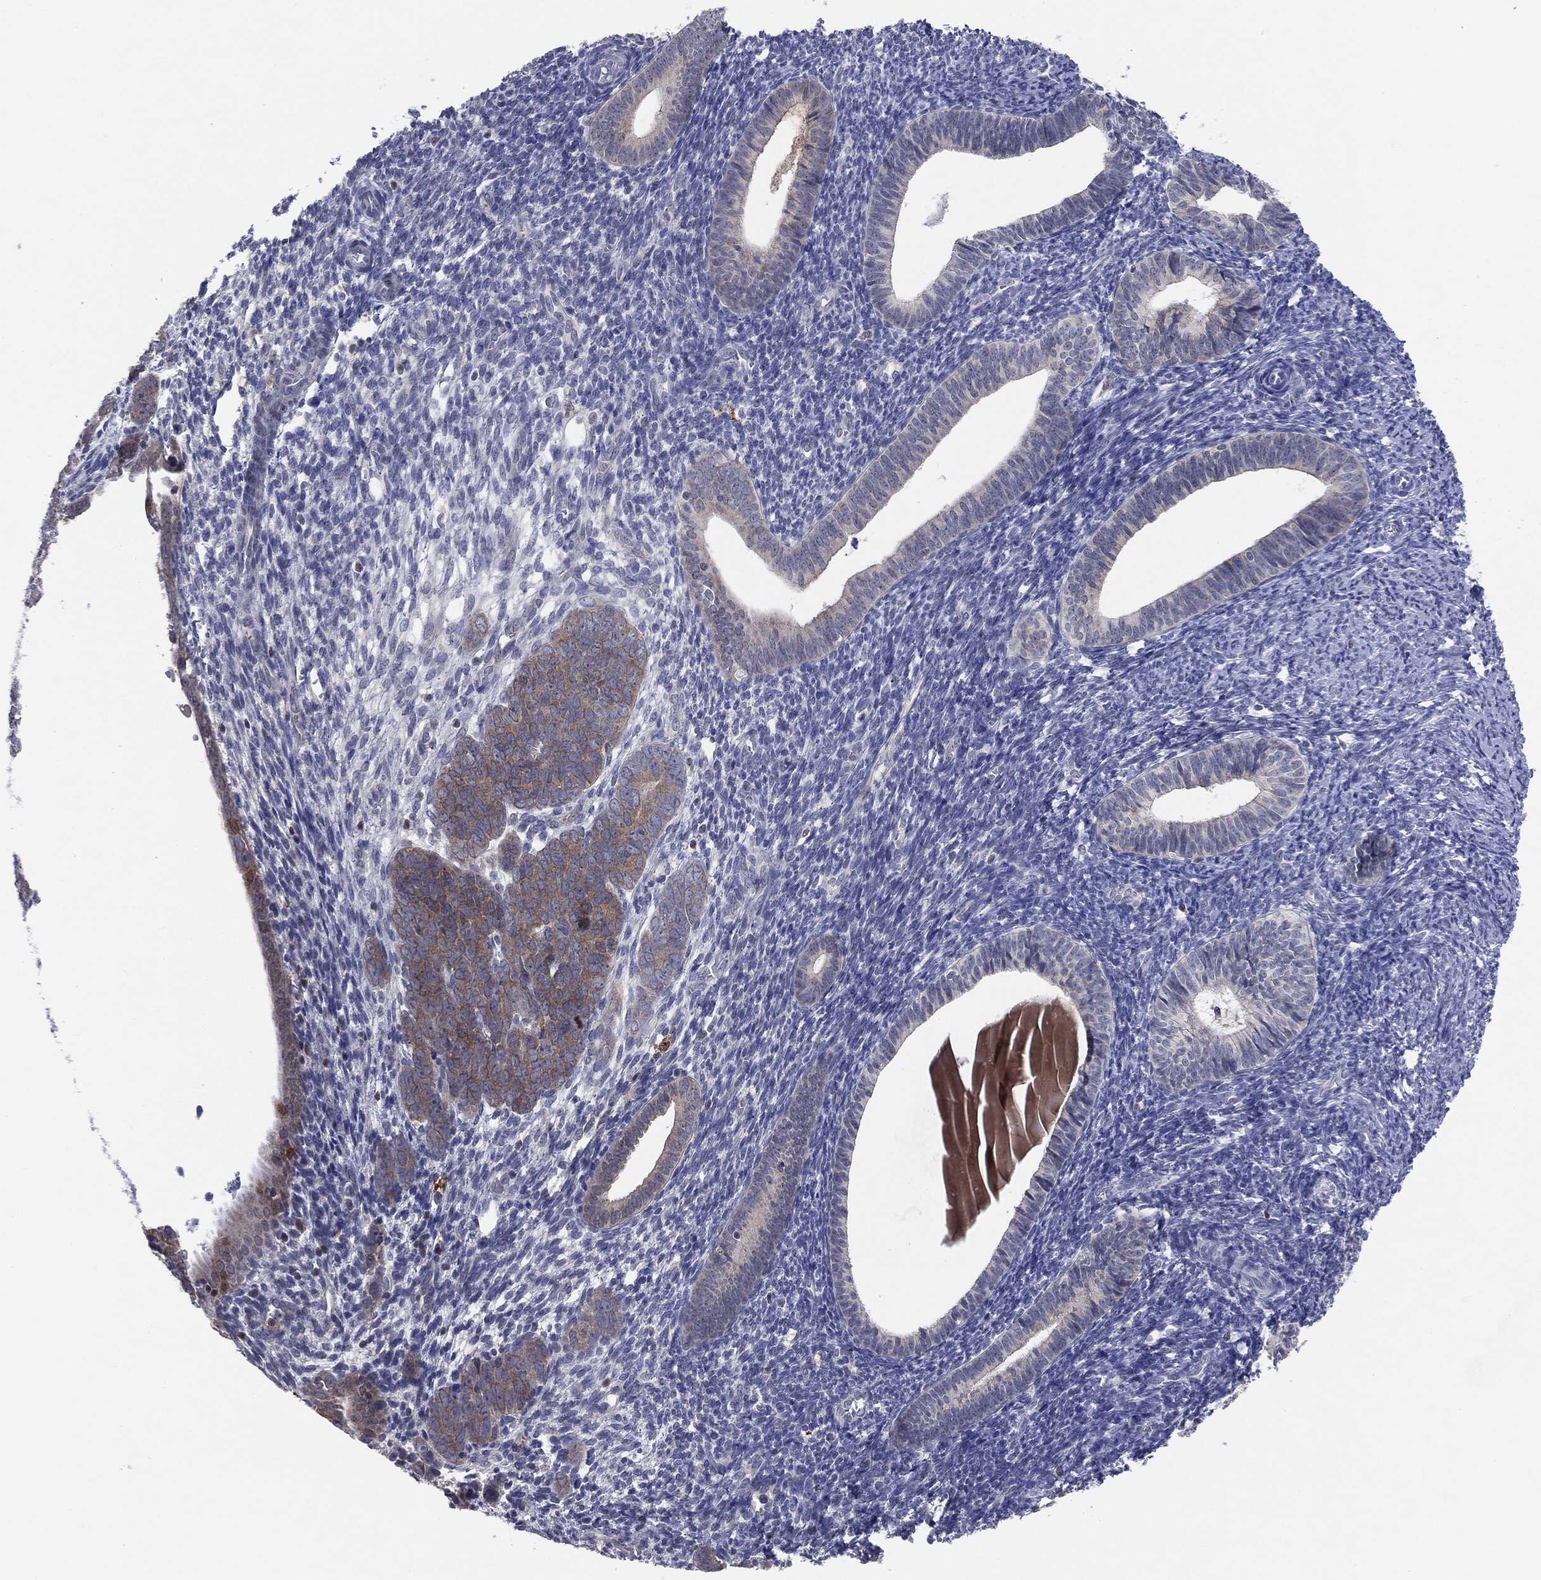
{"staining": {"intensity": "moderate", "quantity": "<25%", "location": "cytoplasmic/membranous"}, "tissue": "endometrial cancer", "cell_type": "Tumor cells", "image_type": "cancer", "snomed": [{"axis": "morphology", "description": "Adenocarcinoma, NOS"}, {"axis": "topography", "description": "Endometrium"}], "caption": "Endometrial cancer tissue demonstrates moderate cytoplasmic/membranous staining in about <25% of tumor cells, visualized by immunohistochemistry.", "gene": "KIF2C", "patient": {"sex": "female", "age": 82}}